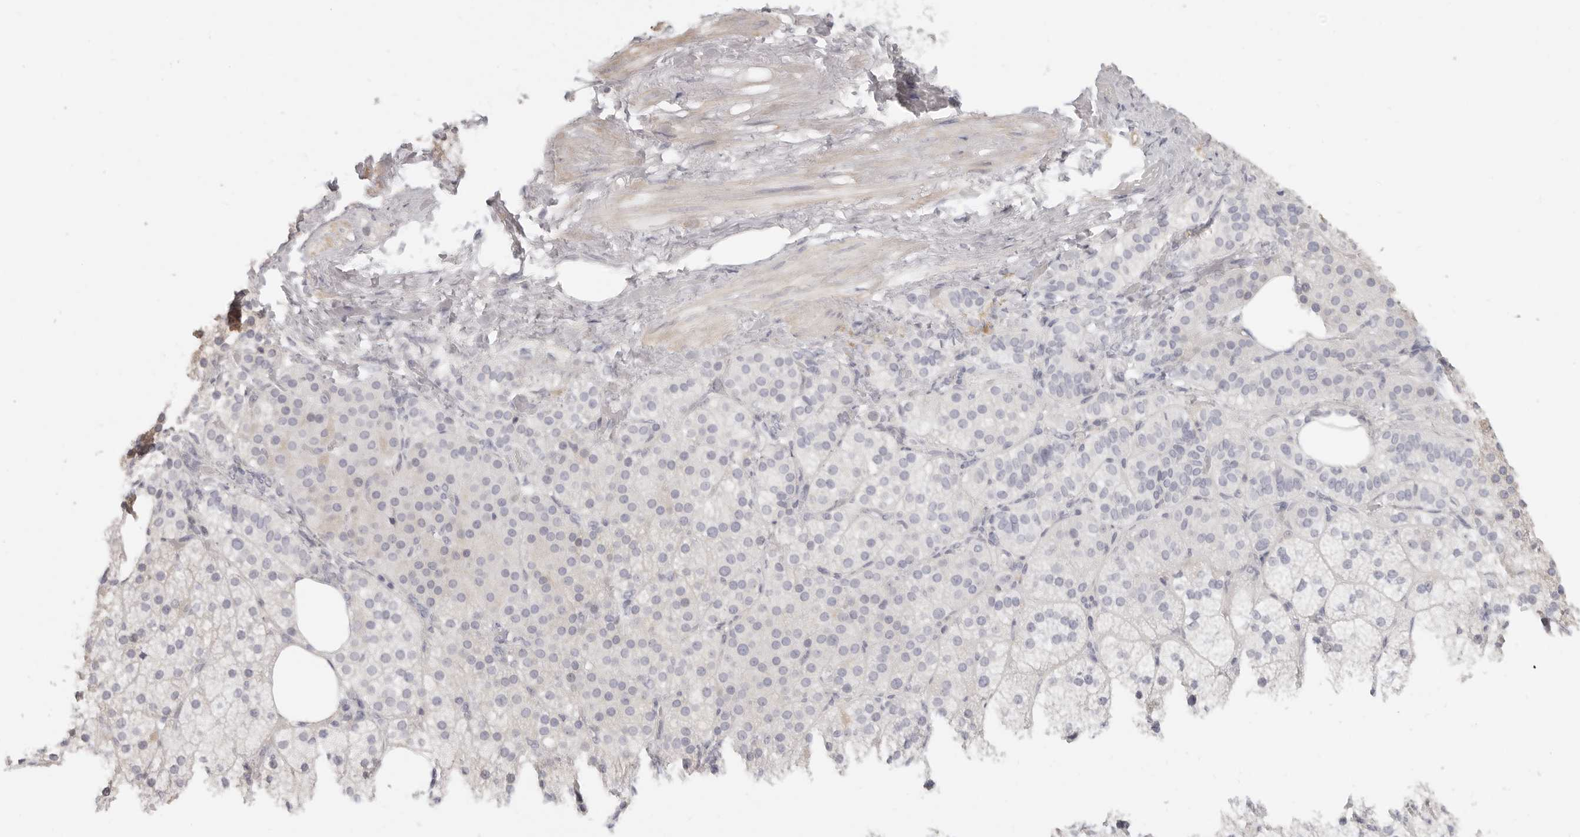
{"staining": {"intensity": "weak", "quantity": "<25%", "location": "cytoplasmic/membranous"}, "tissue": "adrenal gland", "cell_type": "Glandular cells", "image_type": "normal", "snomed": [{"axis": "morphology", "description": "Normal tissue, NOS"}, {"axis": "topography", "description": "Adrenal gland"}], "caption": "DAB (3,3'-diaminobenzidine) immunohistochemical staining of unremarkable adrenal gland demonstrates no significant positivity in glandular cells.", "gene": "RXFP1", "patient": {"sex": "female", "age": 59}}